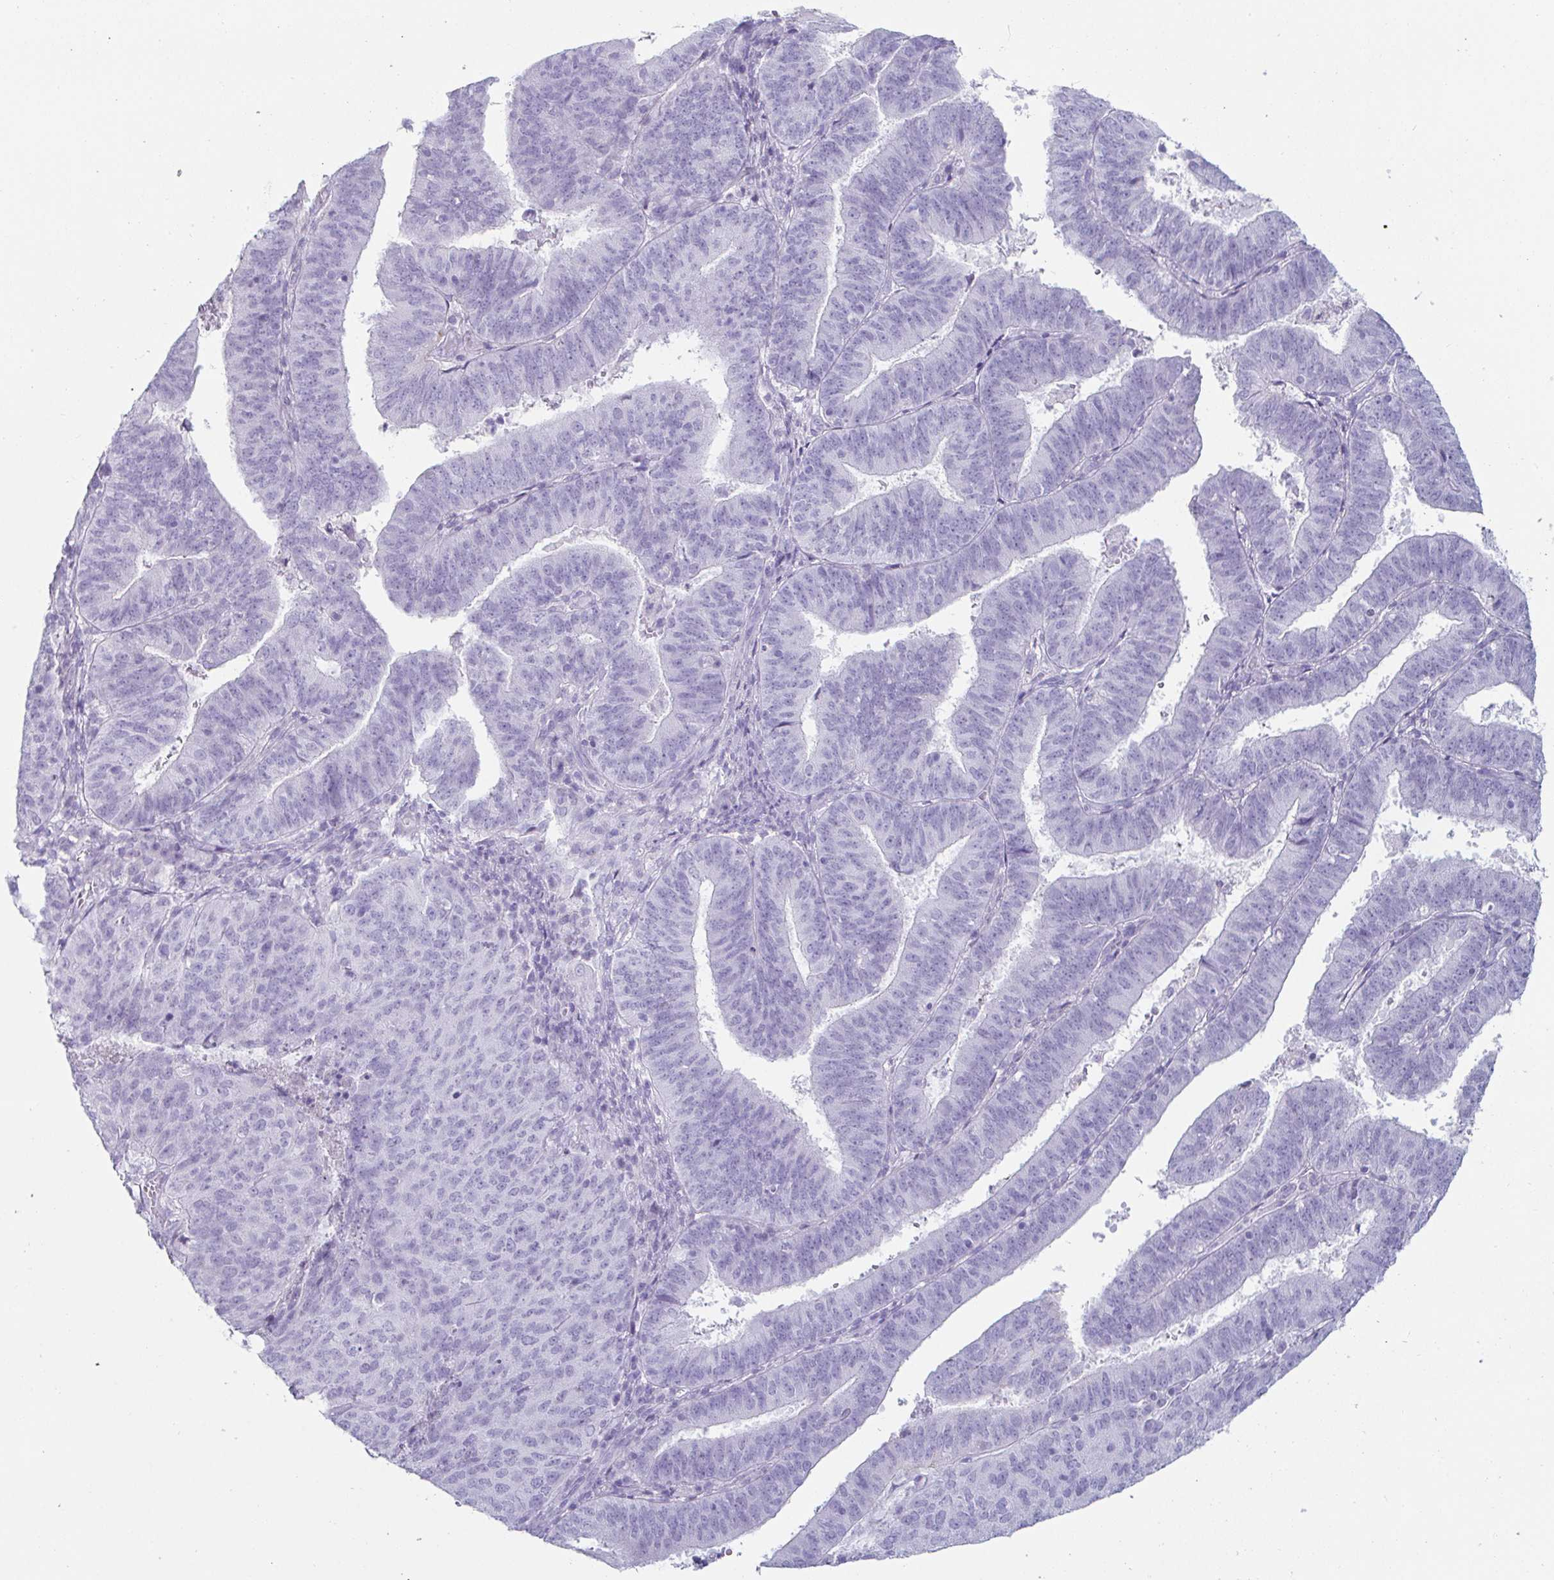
{"staining": {"intensity": "negative", "quantity": "none", "location": "none"}, "tissue": "endometrial cancer", "cell_type": "Tumor cells", "image_type": "cancer", "snomed": [{"axis": "morphology", "description": "Adenocarcinoma, NOS"}, {"axis": "topography", "description": "Endometrium"}], "caption": "The micrograph reveals no staining of tumor cells in endometrial adenocarcinoma.", "gene": "CREG2", "patient": {"sex": "female", "age": 82}}